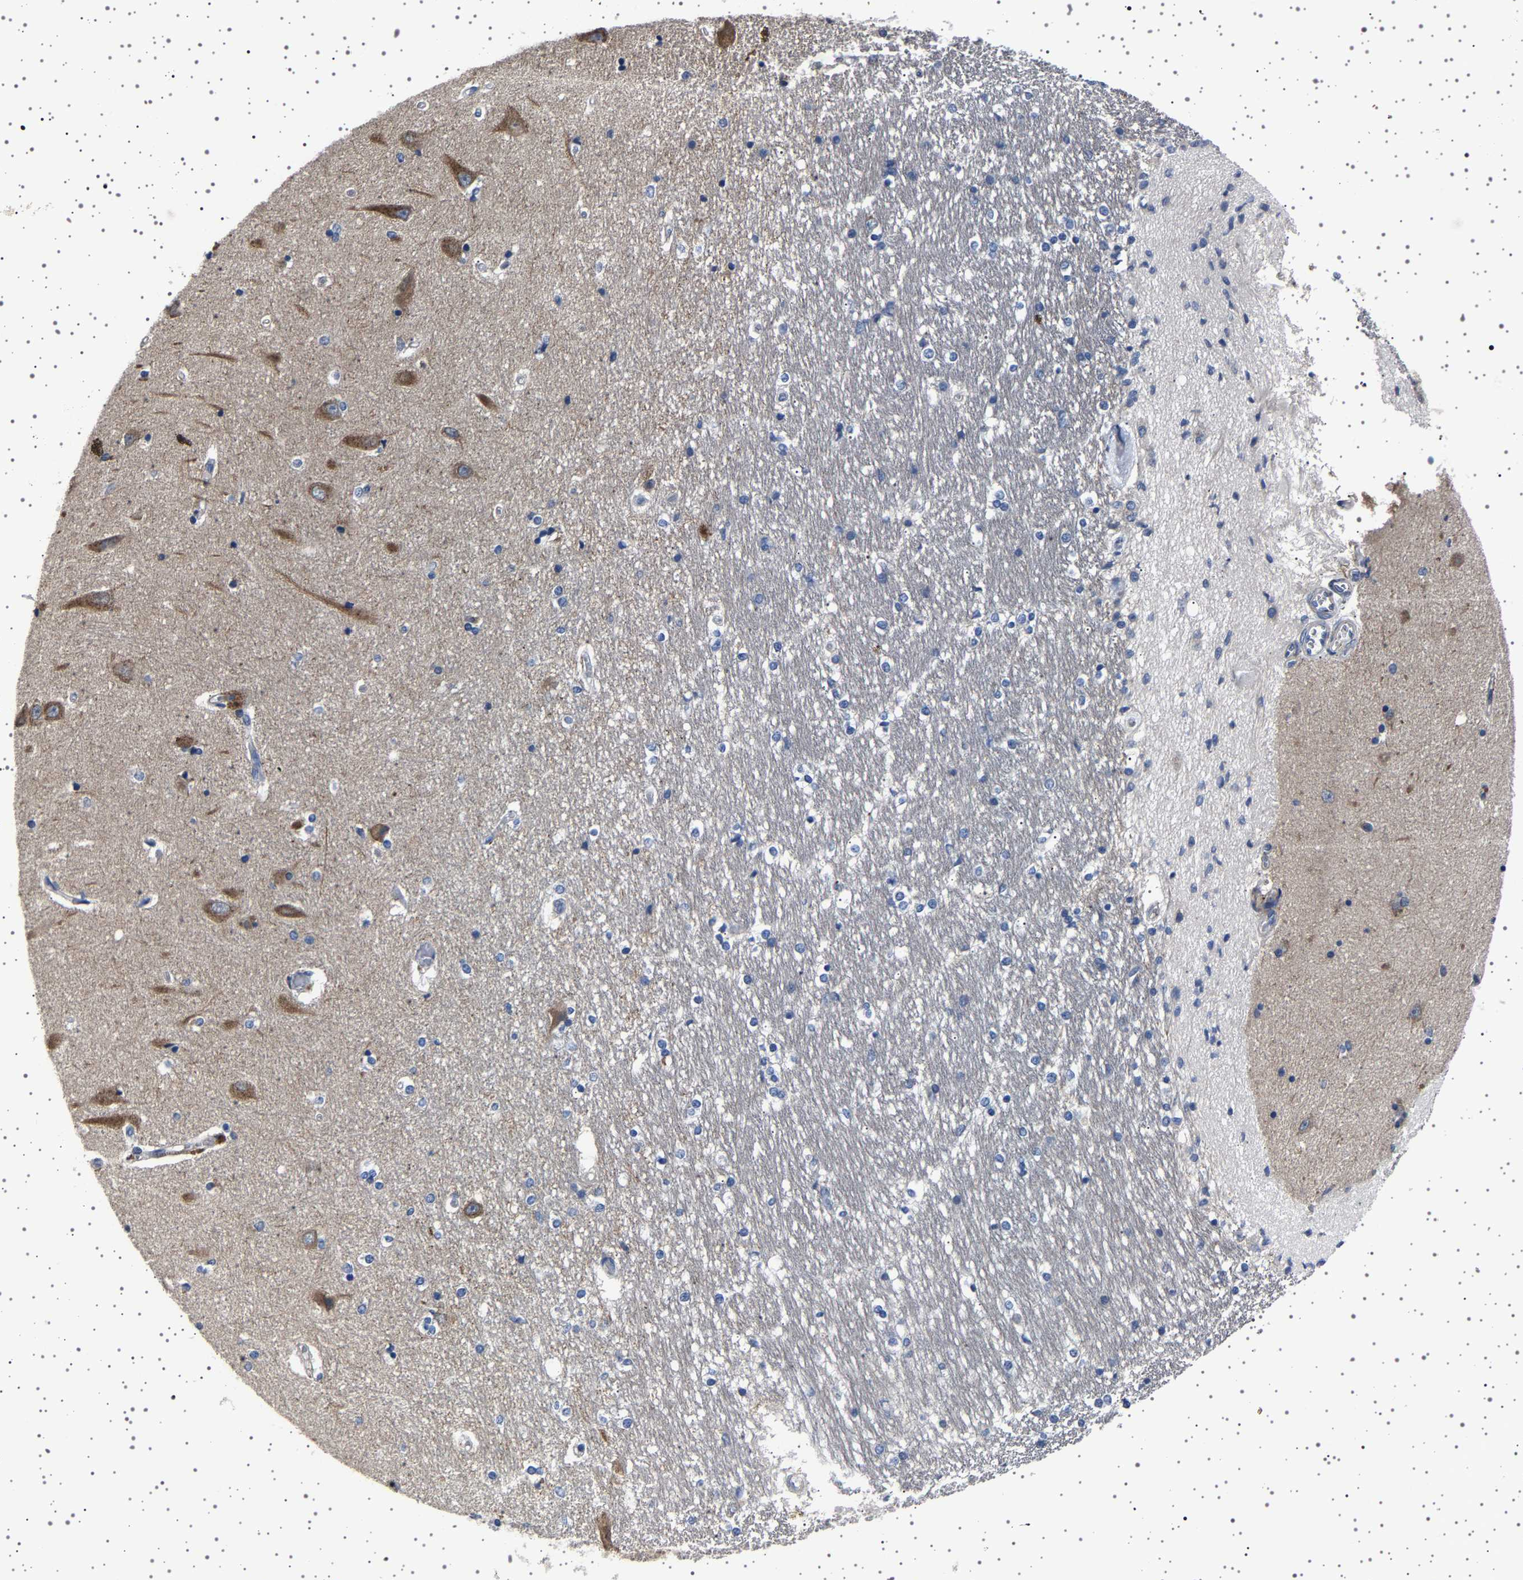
{"staining": {"intensity": "negative", "quantity": "none", "location": "none"}, "tissue": "hippocampus", "cell_type": "Glial cells", "image_type": "normal", "snomed": [{"axis": "morphology", "description": "Normal tissue, NOS"}, {"axis": "topography", "description": "Hippocampus"}], "caption": "This is a photomicrograph of IHC staining of normal hippocampus, which shows no expression in glial cells.", "gene": "PAK5", "patient": {"sex": "male", "age": 45}}